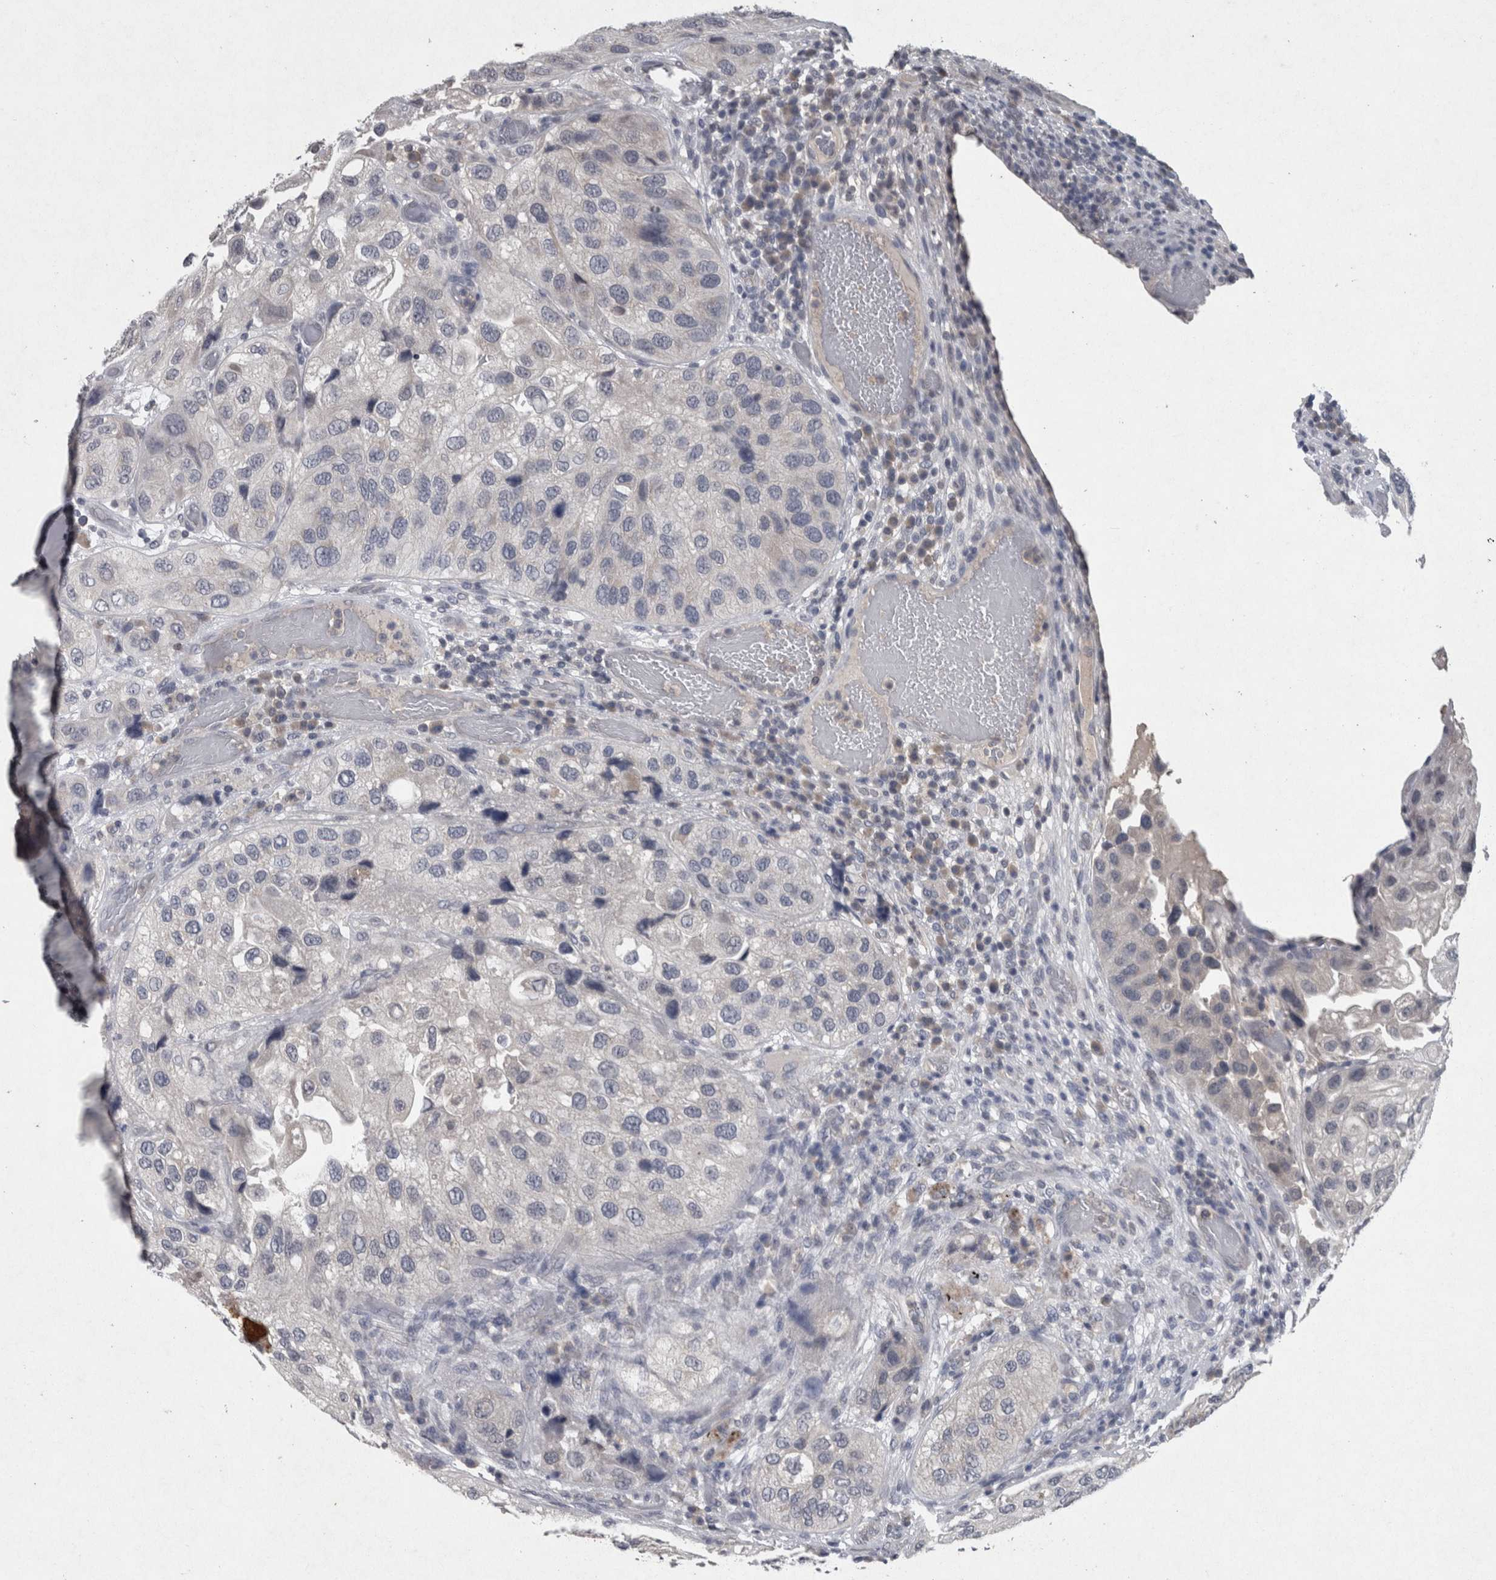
{"staining": {"intensity": "negative", "quantity": "none", "location": "none"}, "tissue": "urothelial cancer", "cell_type": "Tumor cells", "image_type": "cancer", "snomed": [{"axis": "morphology", "description": "Urothelial carcinoma, High grade"}, {"axis": "topography", "description": "Urinary bladder"}], "caption": "DAB (3,3'-diaminobenzidine) immunohistochemical staining of human high-grade urothelial carcinoma displays no significant expression in tumor cells.", "gene": "WNT7A", "patient": {"sex": "female", "age": 64}}